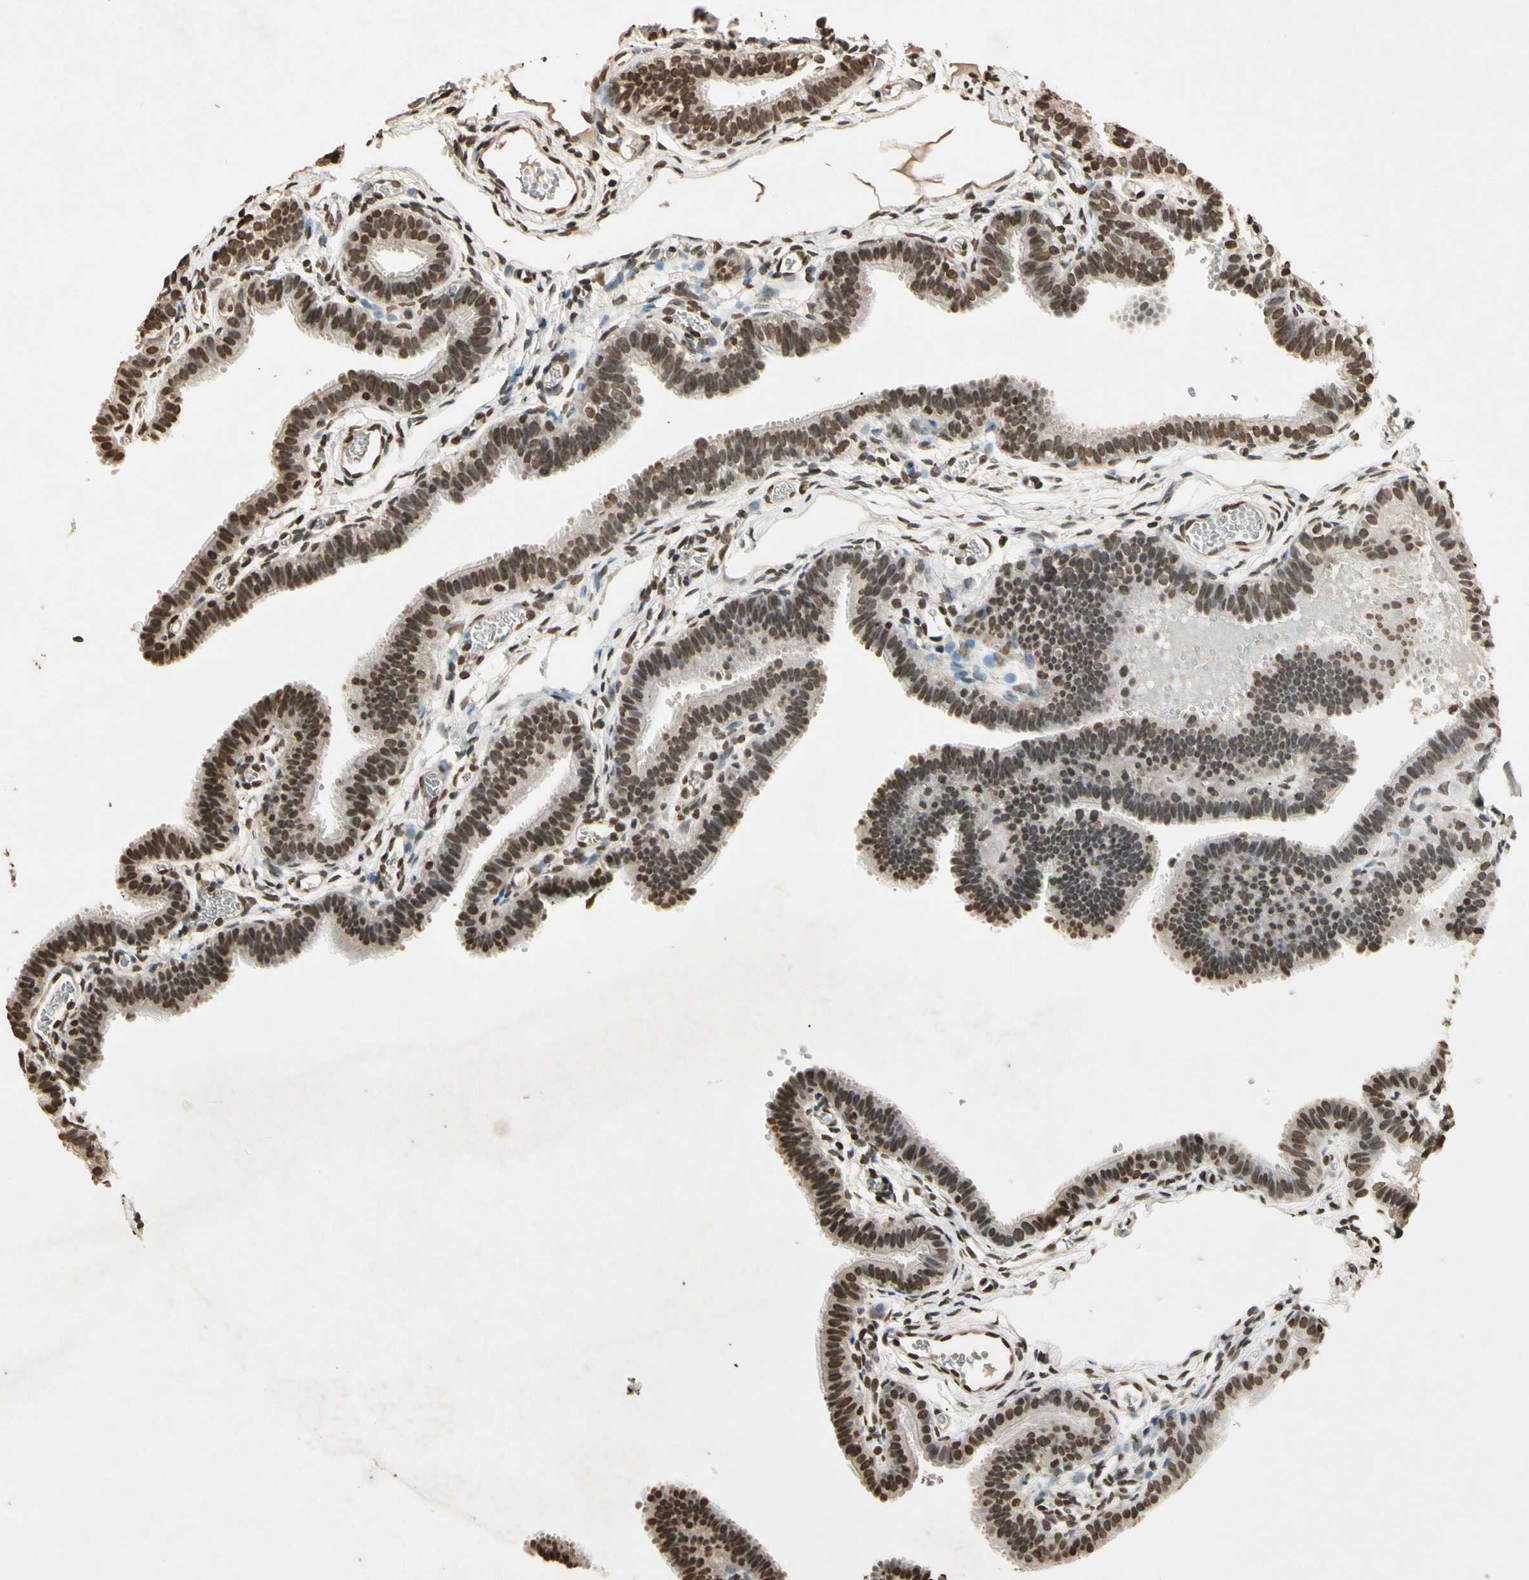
{"staining": {"intensity": "moderate", "quantity": "25%-75%", "location": "nuclear"}, "tissue": "fallopian tube", "cell_type": "Glandular cells", "image_type": "normal", "snomed": [{"axis": "morphology", "description": "Normal tissue, NOS"}, {"axis": "topography", "description": "Fallopian tube"}, {"axis": "topography", "description": "Placenta"}], "caption": "Immunohistochemistry (IHC) of normal human fallopian tube demonstrates medium levels of moderate nuclear staining in about 25%-75% of glandular cells. The protein is stained brown, and the nuclei are stained in blue (DAB (3,3'-diaminobenzidine) IHC with brightfield microscopy, high magnification).", "gene": "TOP1", "patient": {"sex": "female", "age": 34}}